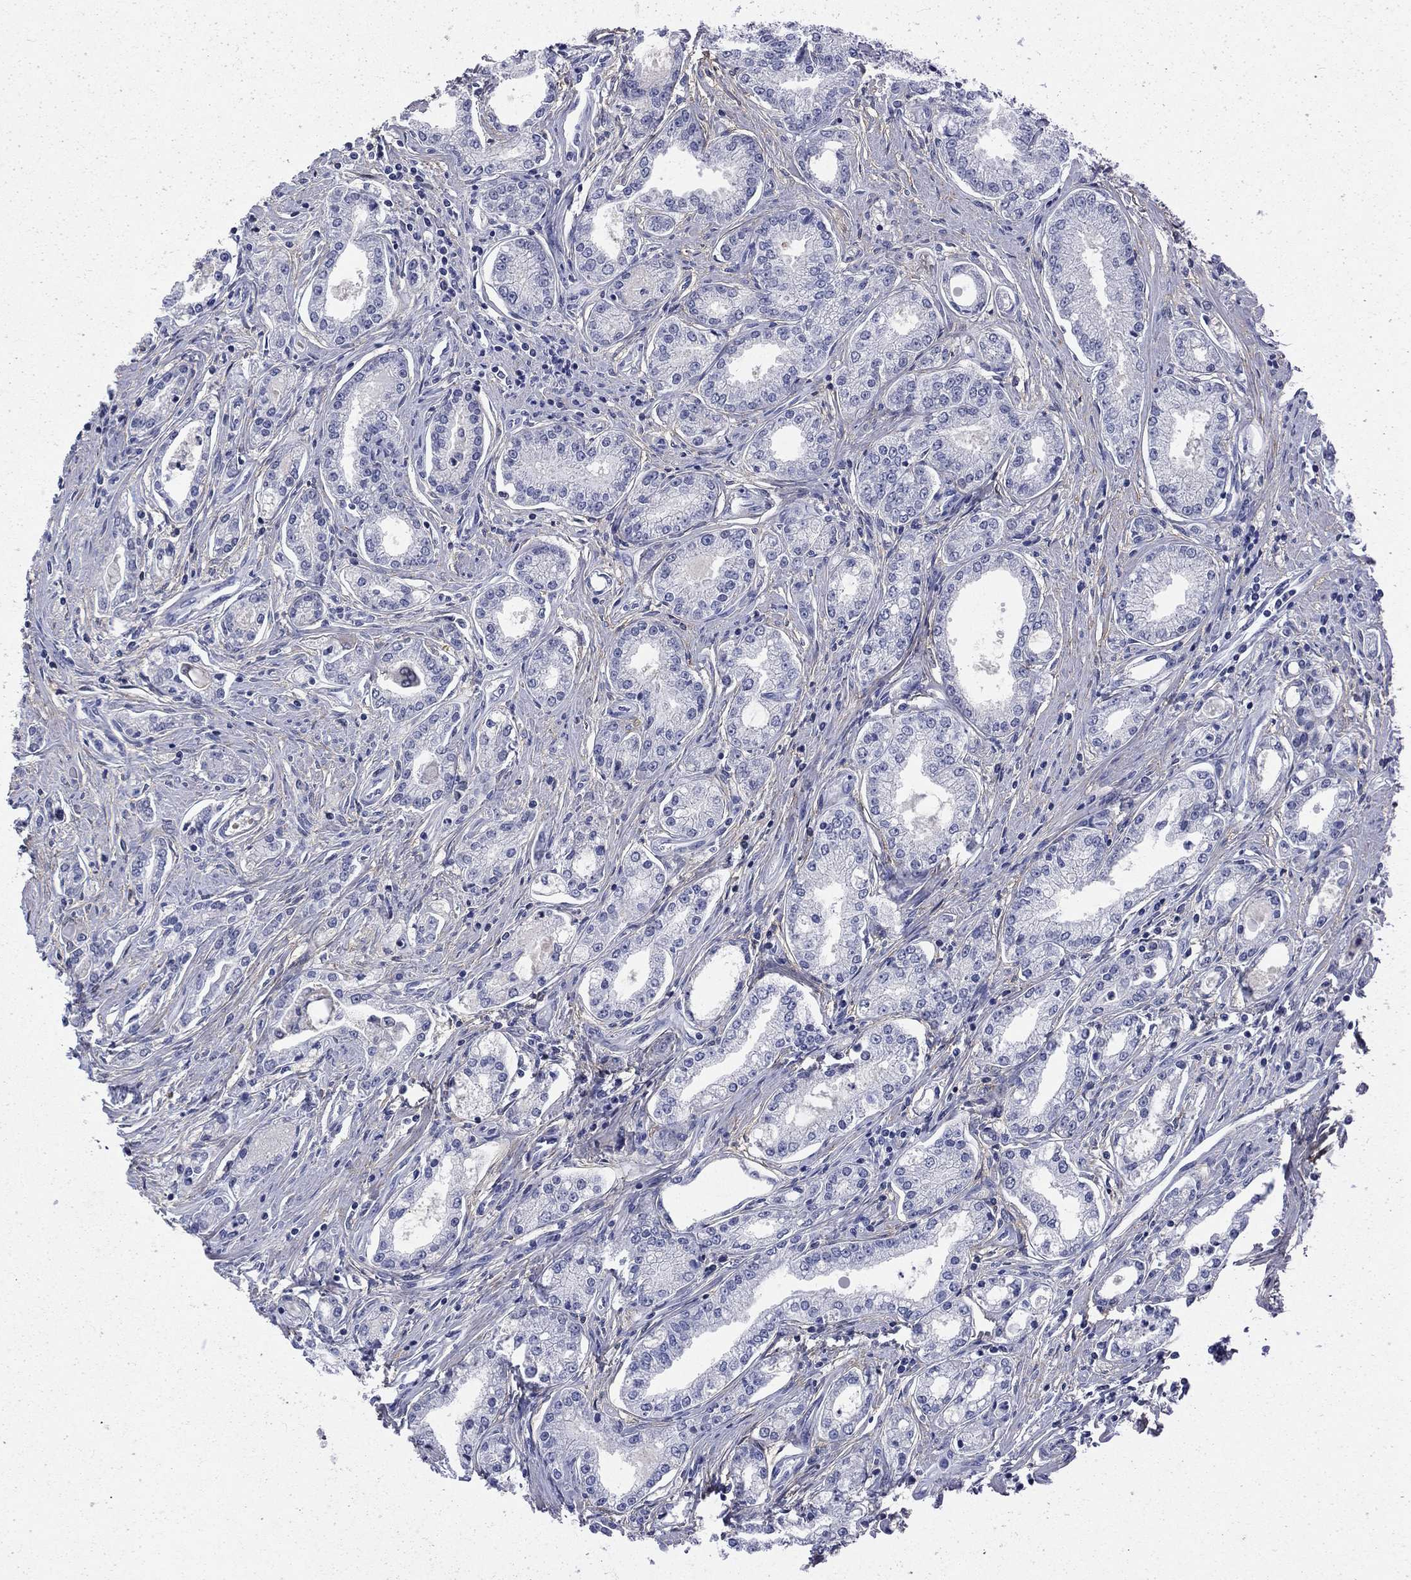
{"staining": {"intensity": "negative", "quantity": "none", "location": "none"}, "tissue": "prostate cancer", "cell_type": "Tumor cells", "image_type": "cancer", "snomed": [{"axis": "morphology", "description": "Adenocarcinoma, NOS"}, {"axis": "morphology", "description": "Adenocarcinoma, High grade"}, {"axis": "topography", "description": "Prostate"}], "caption": "Micrograph shows no significant protein expression in tumor cells of prostate cancer. (Immunohistochemistry, brightfield microscopy, high magnification).", "gene": "ENPP6", "patient": {"sex": "male", "age": 70}}